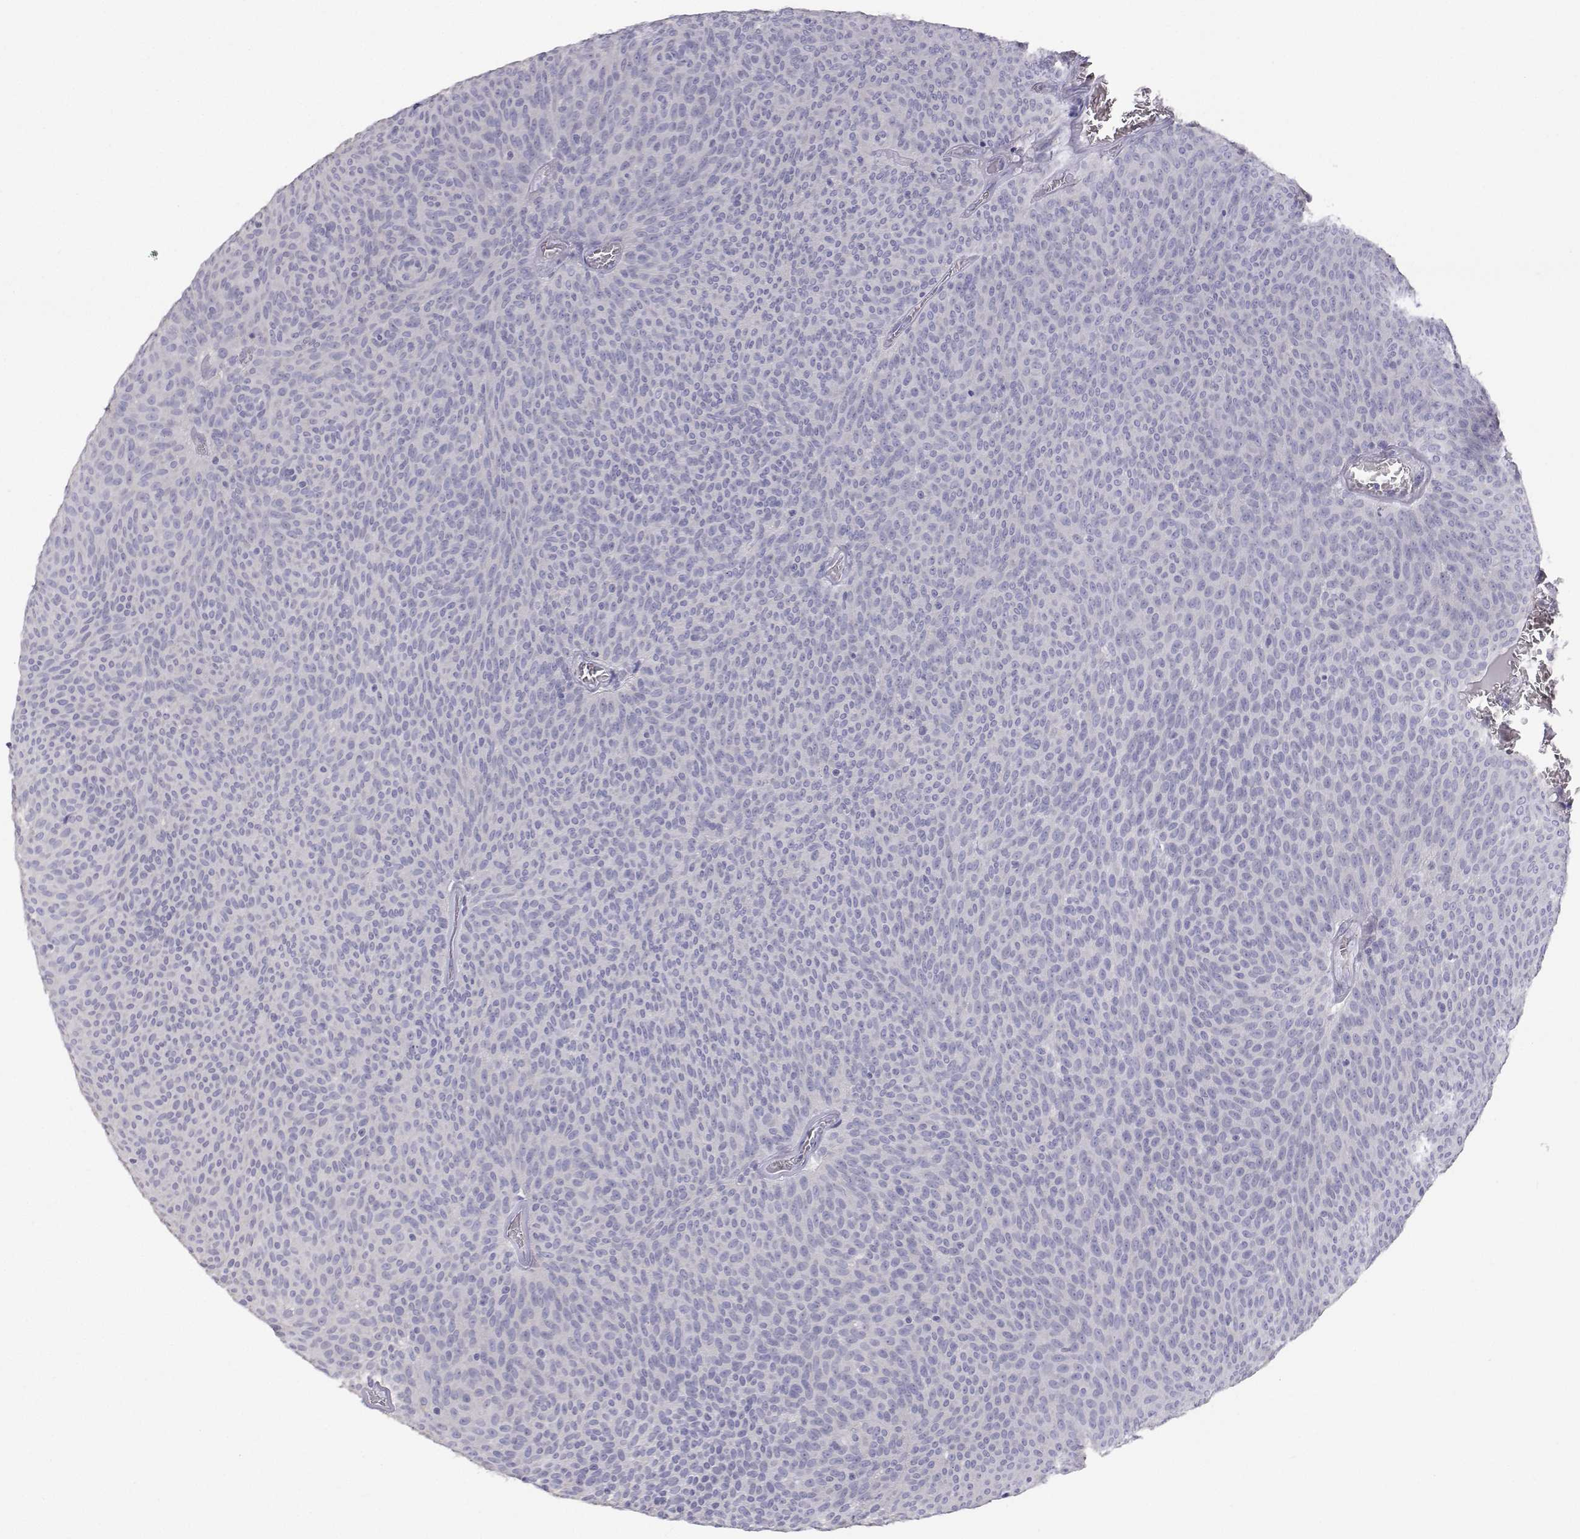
{"staining": {"intensity": "negative", "quantity": "none", "location": "none"}, "tissue": "urothelial cancer", "cell_type": "Tumor cells", "image_type": "cancer", "snomed": [{"axis": "morphology", "description": "Urothelial carcinoma, Low grade"}, {"axis": "topography", "description": "Urinary bladder"}], "caption": "Tumor cells show no significant protein staining in urothelial cancer. Brightfield microscopy of immunohistochemistry stained with DAB (3,3'-diaminobenzidine) (brown) and hematoxylin (blue), captured at high magnification.", "gene": "ANKRD65", "patient": {"sex": "male", "age": 77}}